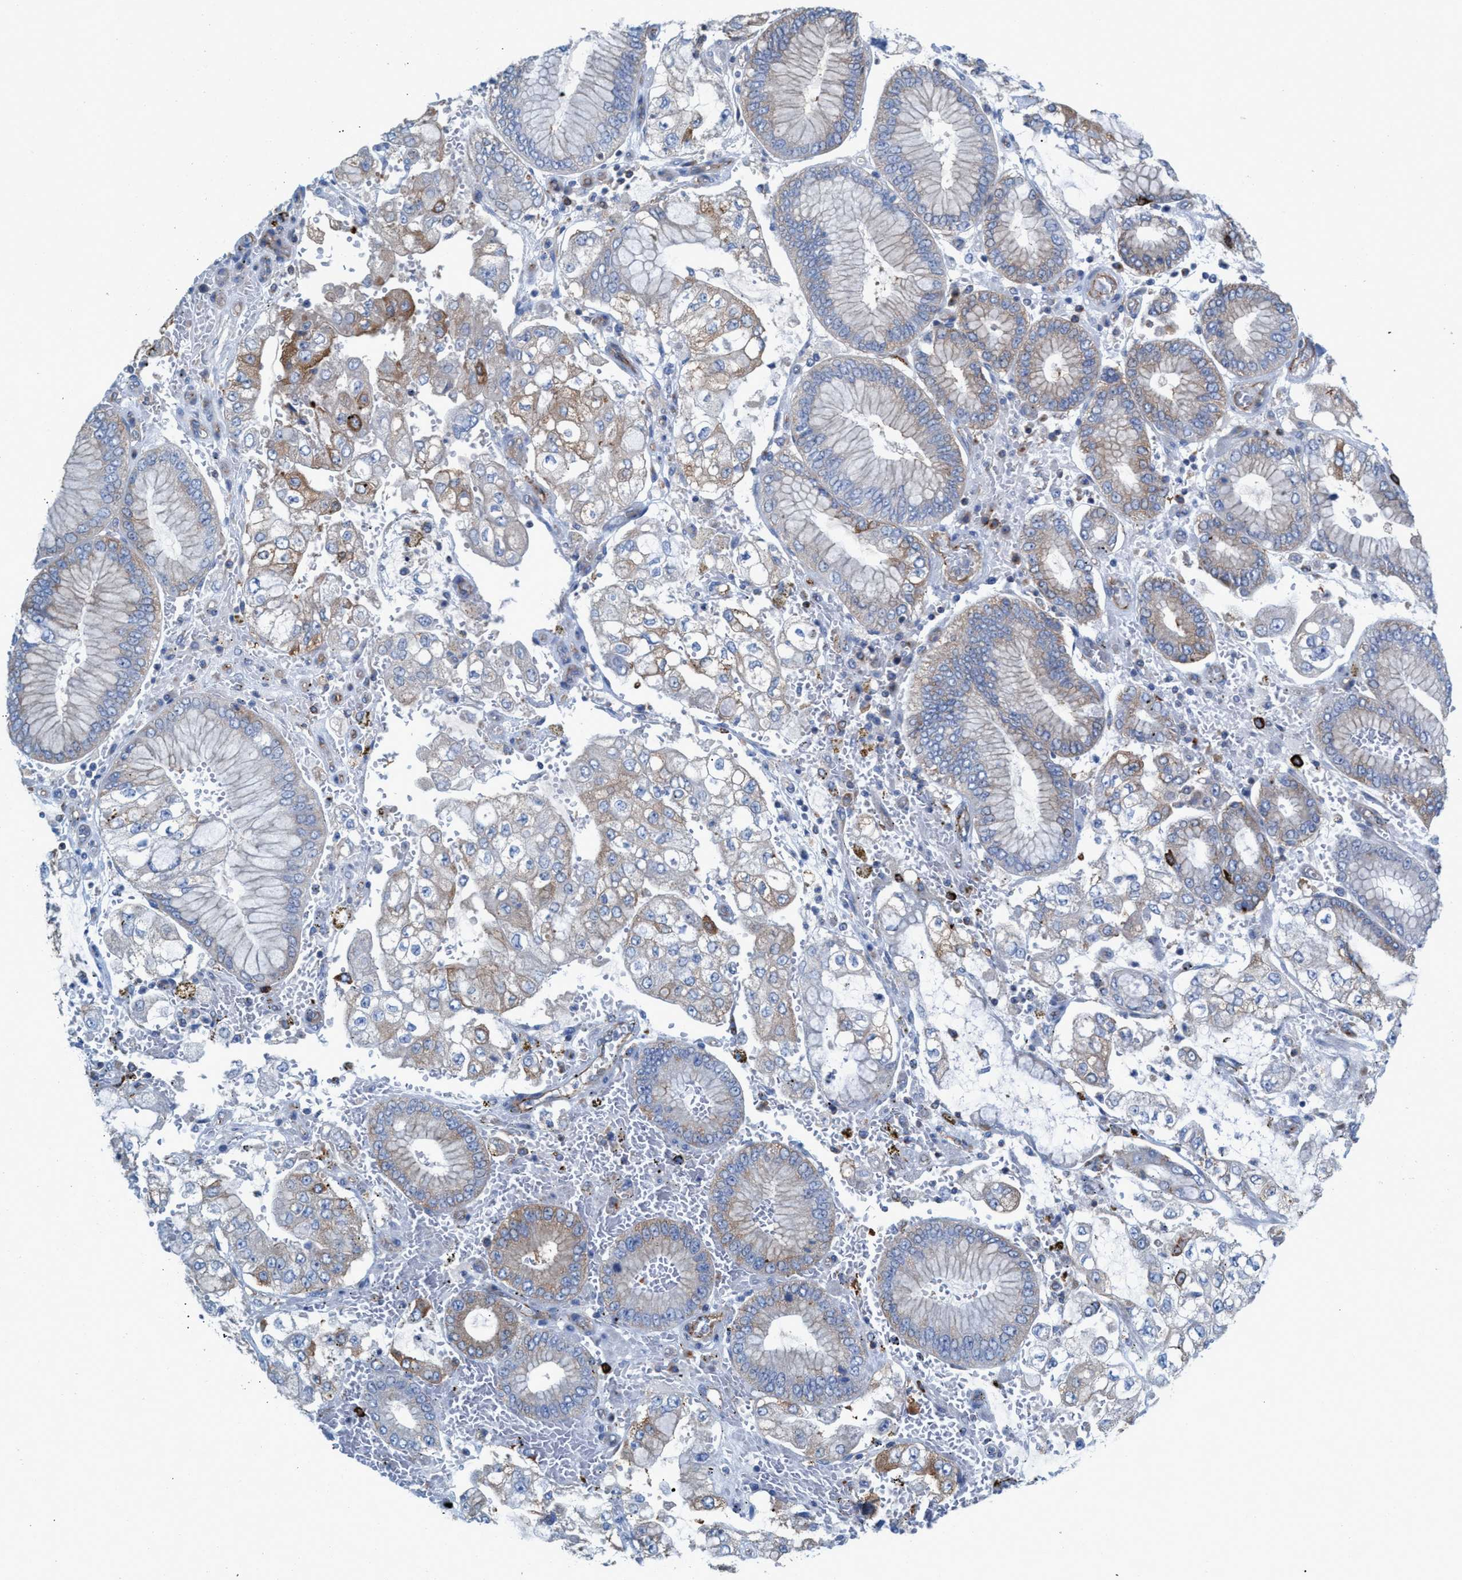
{"staining": {"intensity": "weak", "quantity": "<25%", "location": "cytoplasmic/membranous"}, "tissue": "stomach cancer", "cell_type": "Tumor cells", "image_type": "cancer", "snomed": [{"axis": "morphology", "description": "Adenocarcinoma, NOS"}, {"axis": "topography", "description": "Stomach"}], "caption": "Immunohistochemistry of human stomach adenocarcinoma demonstrates no positivity in tumor cells.", "gene": "NYAP1", "patient": {"sex": "male", "age": 76}}